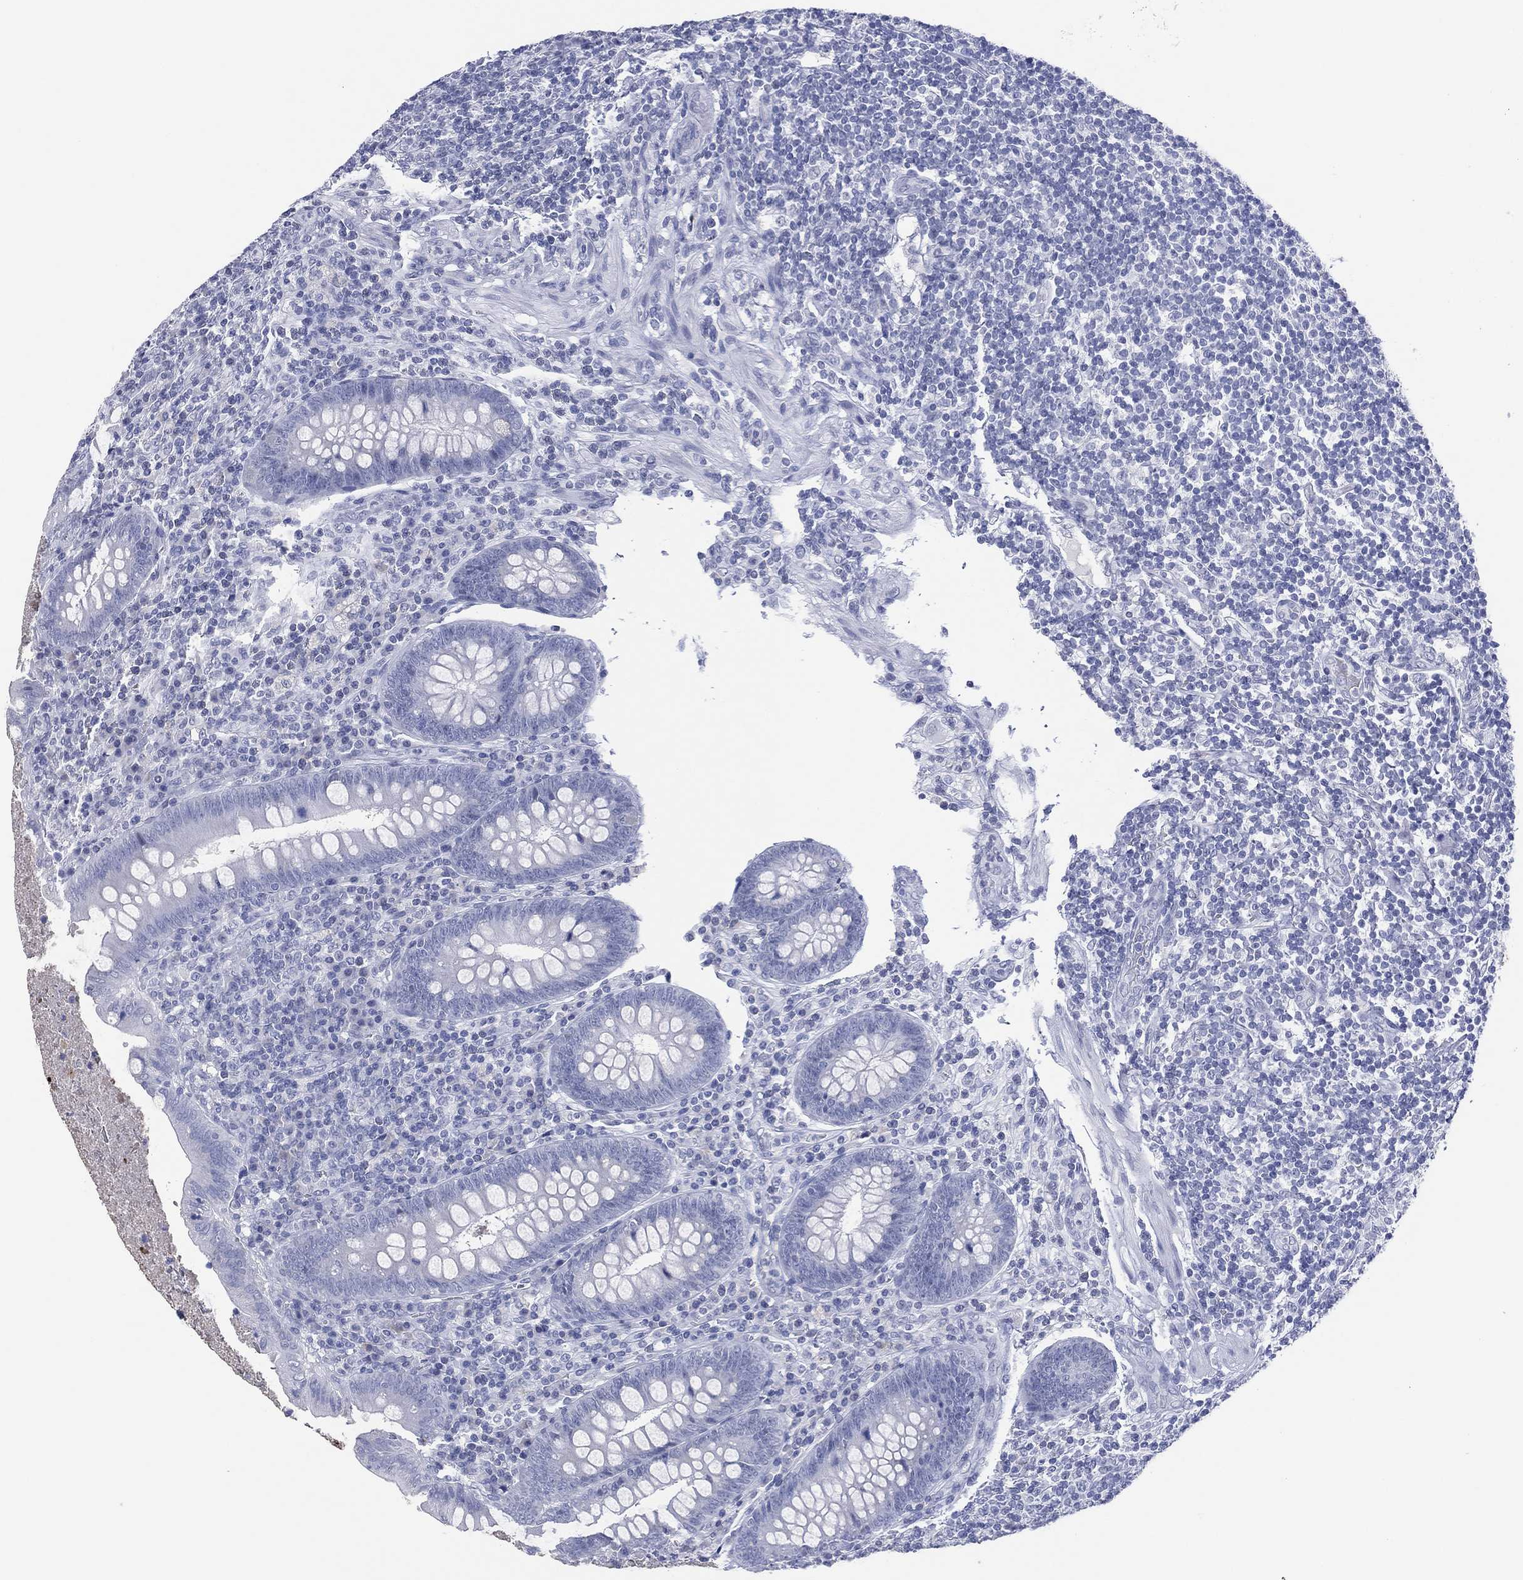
{"staining": {"intensity": "negative", "quantity": "none", "location": "none"}, "tissue": "appendix", "cell_type": "Glandular cells", "image_type": "normal", "snomed": [{"axis": "morphology", "description": "Normal tissue, NOS"}, {"axis": "topography", "description": "Appendix"}], "caption": "High power microscopy micrograph of an immunohistochemistry (IHC) micrograph of unremarkable appendix, revealing no significant positivity in glandular cells.", "gene": "UTF1", "patient": {"sex": "male", "age": 47}}